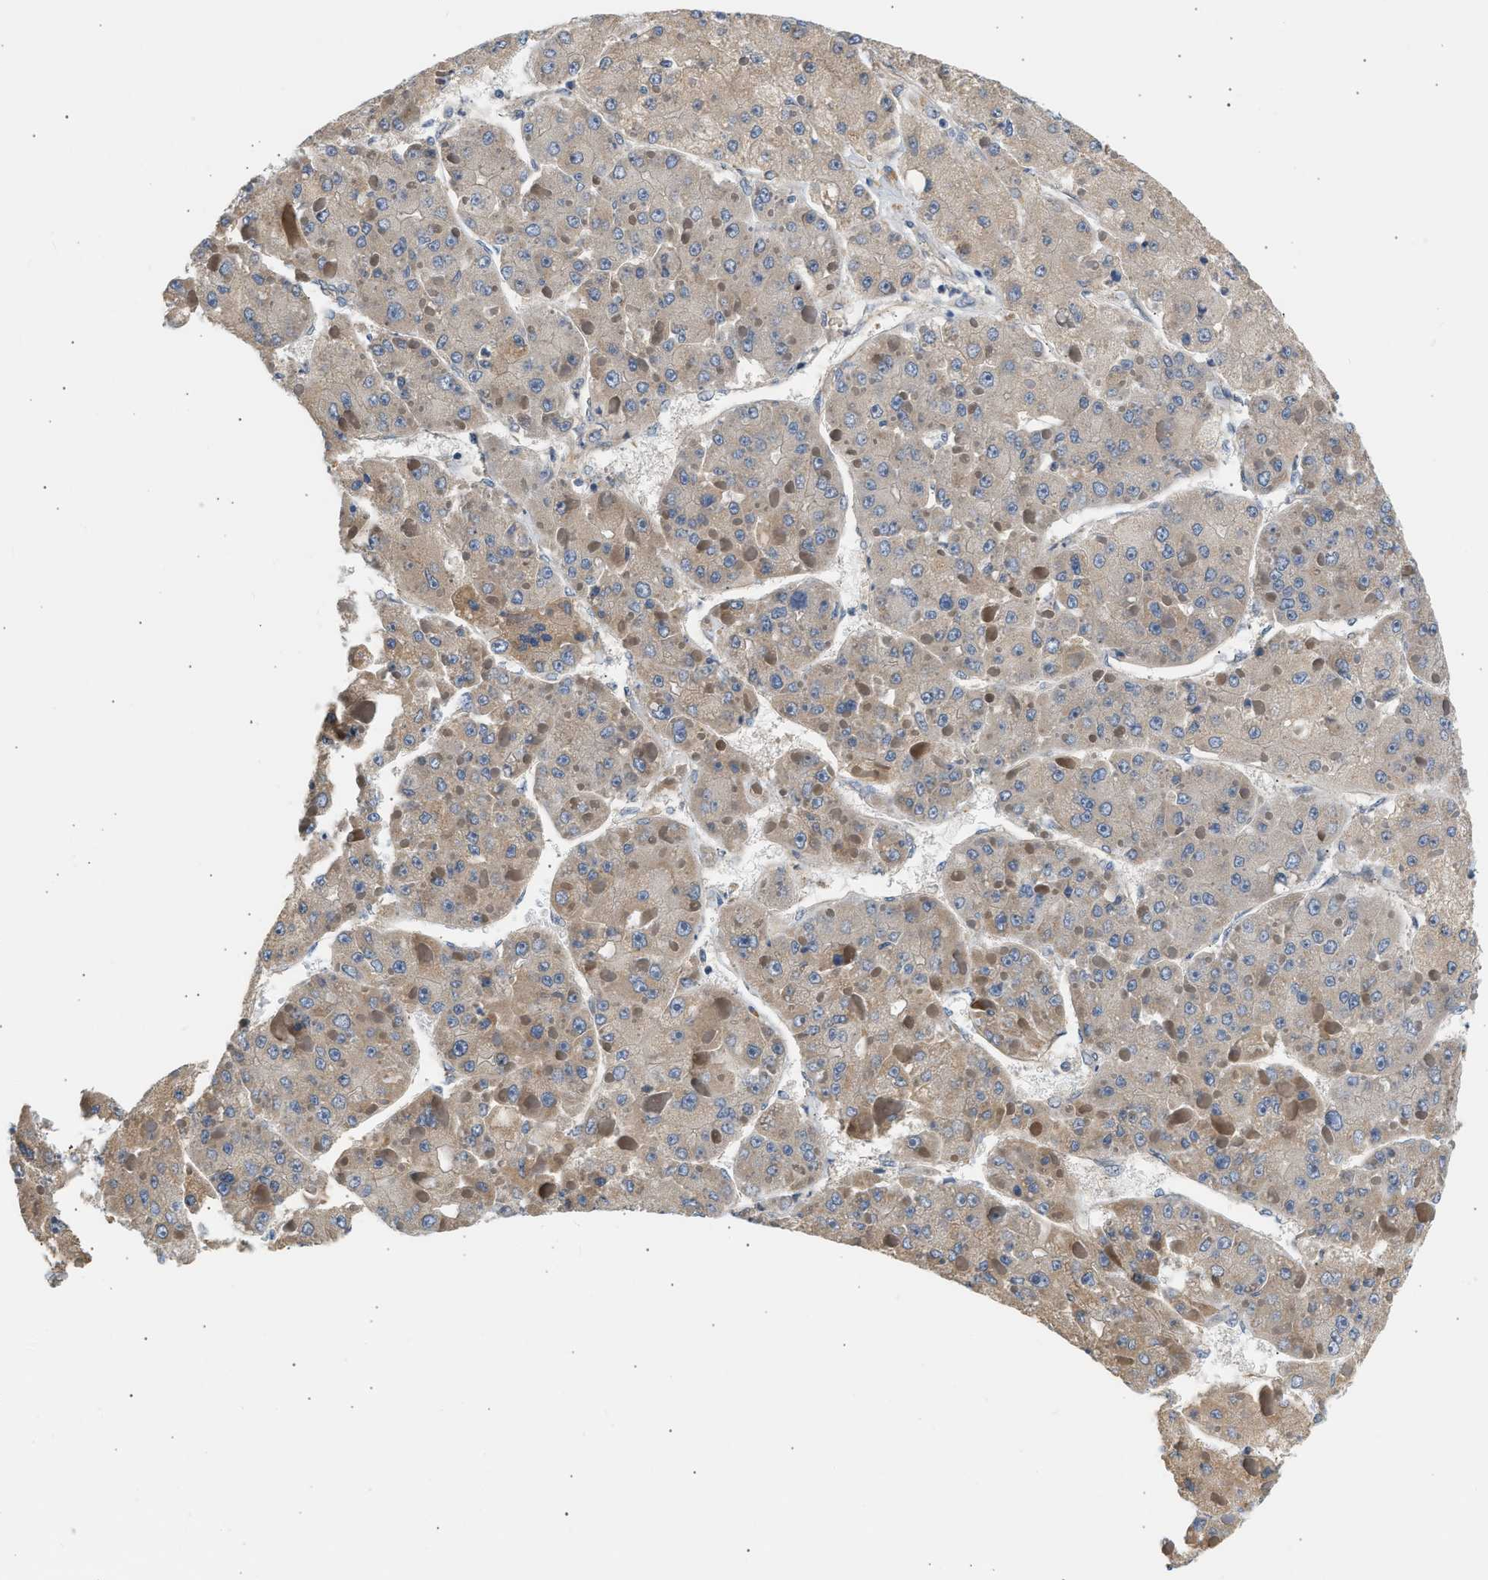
{"staining": {"intensity": "weak", "quantity": "<25%", "location": "cytoplasmic/membranous"}, "tissue": "liver cancer", "cell_type": "Tumor cells", "image_type": "cancer", "snomed": [{"axis": "morphology", "description": "Carcinoma, Hepatocellular, NOS"}, {"axis": "topography", "description": "Liver"}], "caption": "The micrograph displays no staining of tumor cells in liver hepatocellular carcinoma.", "gene": "WDR31", "patient": {"sex": "female", "age": 73}}